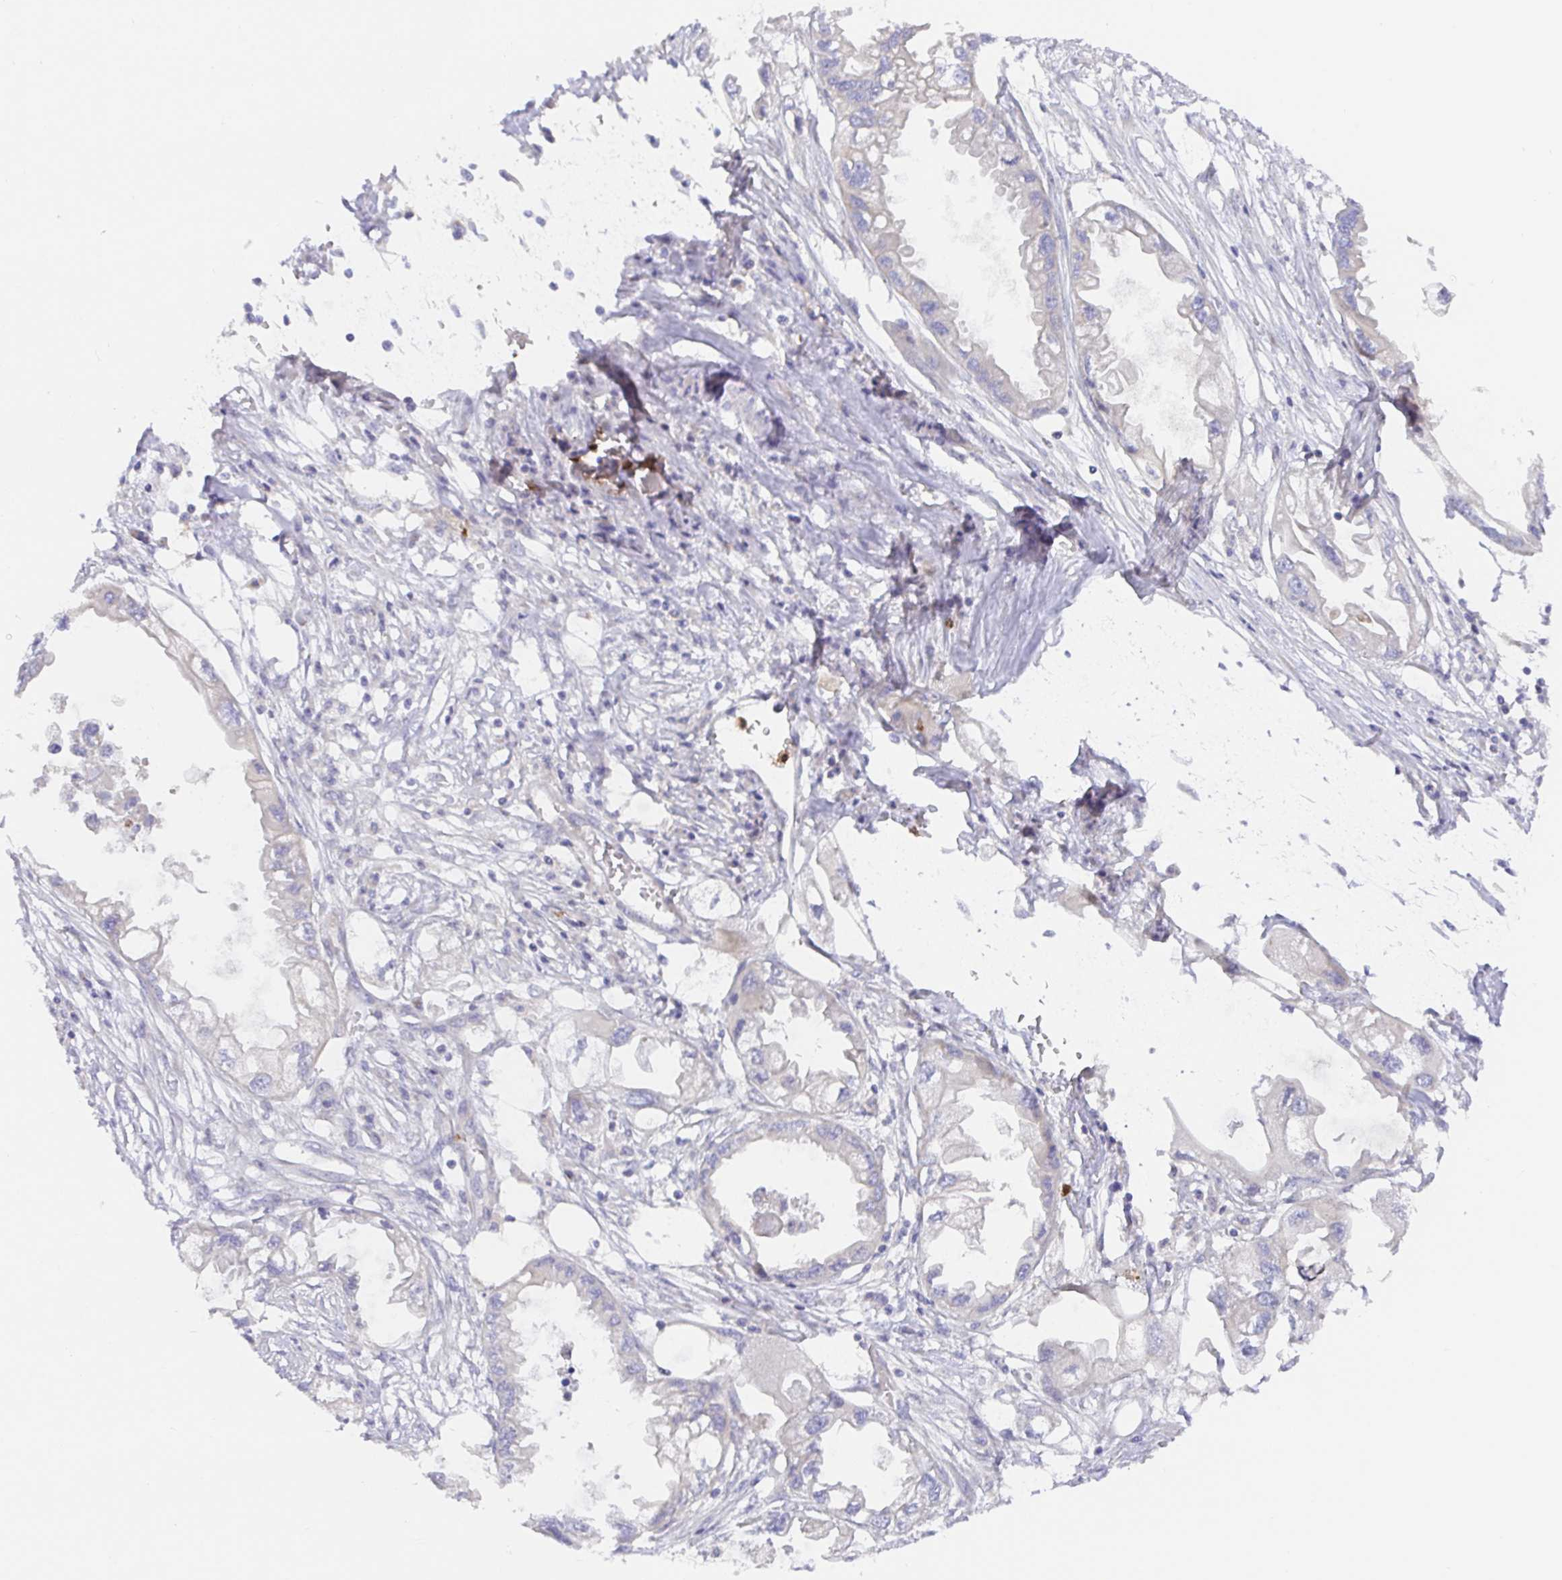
{"staining": {"intensity": "negative", "quantity": "none", "location": "none"}, "tissue": "endometrial cancer", "cell_type": "Tumor cells", "image_type": "cancer", "snomed": [{"axis": "morphology", "description": "Adenocarcinoma, NOS"}, {"axis": "morphology", "description": "Adenocarcinoma, metastatic, NOS"}, {"axis": "topography", "description": "Adipose tissue"}, {"axis": "topography", "description": "Endometrium"}], "caption": "Immunohistochemical staining of human endometrial cancer demonstrates no significant staining in tumor cells.", "gene": "GOLGA1", "patient": {"sex": "female", "age": 67}}